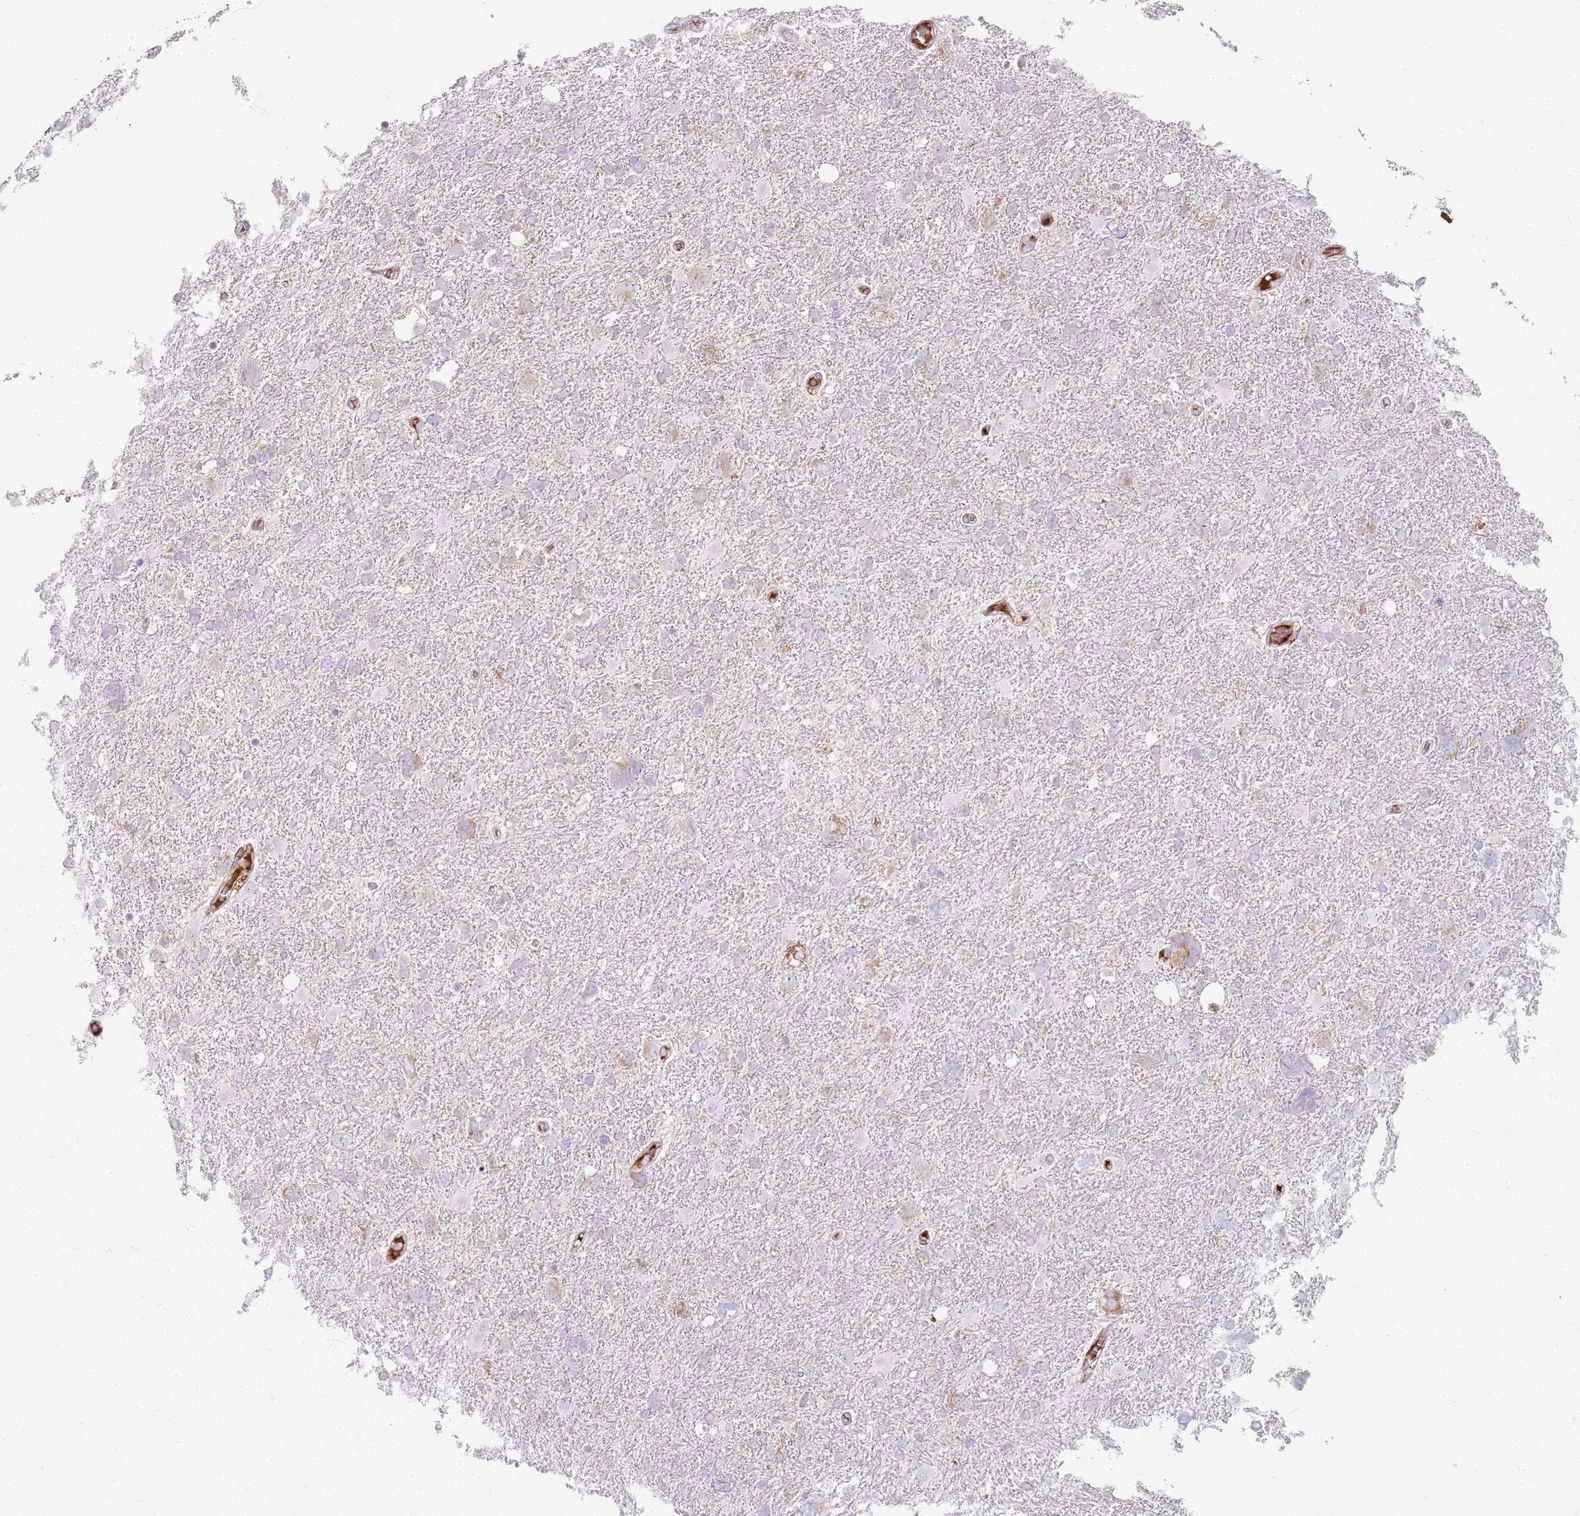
{"staining": {"intensity": "negative", "quantity": "none", "location": "none"}, "tissue": "glioma", "cell_type": "Tumor cells", "image_type": "cancer", "snomed": [{"axis": "morphology", "description": "Glioma, malignant, High grade"}, {"axis": "topography", "description": "Brain"}], "caption": "This is an immunohistochemistry histopathology image of human malignant high-grade glioma. There is no staining in tumor cells.", "gene": "COLGALT1", "patient": {"sex": "male", "age": 61}}